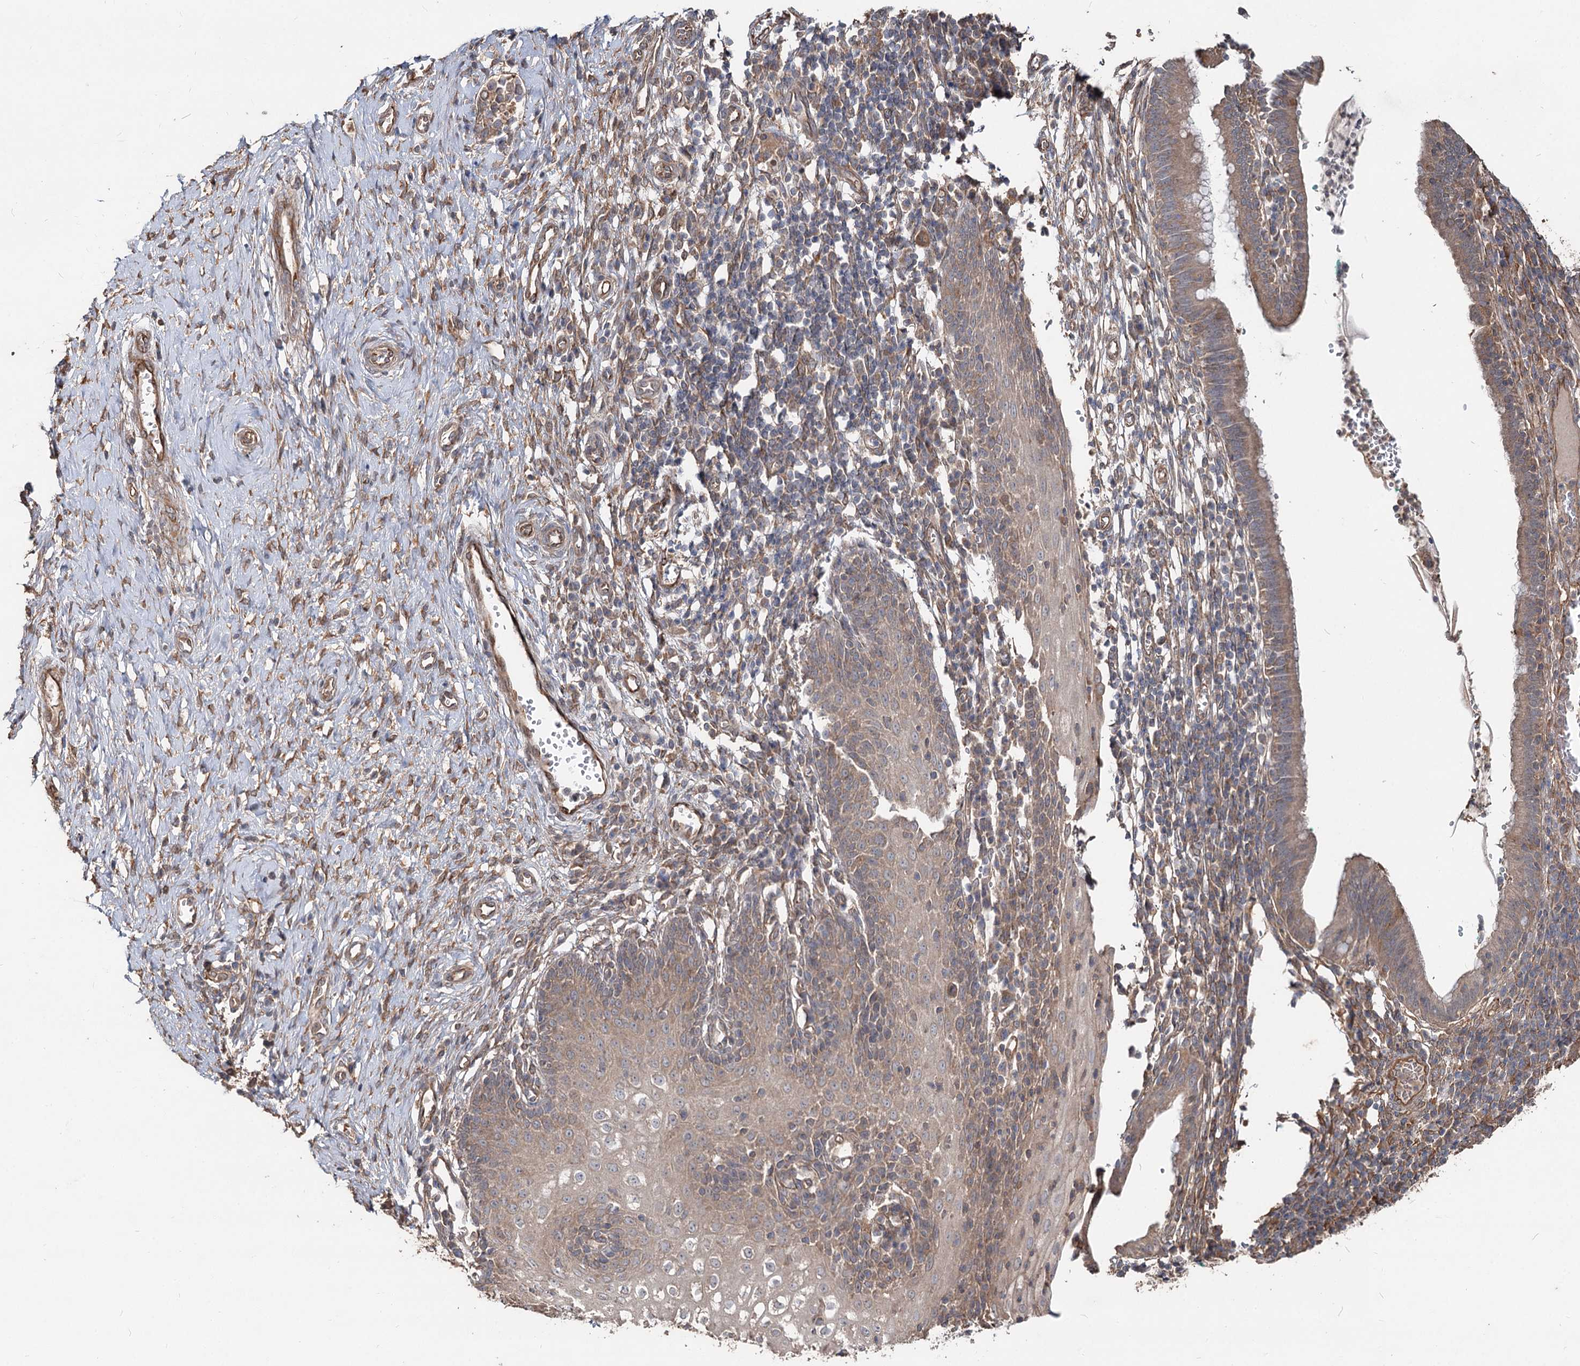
{"staining": {"intensity": "moderate", "quantity": "<25%", "location": "cytoplasmic/membranous"}, "tissue": "cervix", "cell_type": "Glandular cells", "image_type": "normal", "snomed": [{"axis": "morphology", "description": "Normal tissue, NOS"}, {"axis": "morphology", "description": "Adenocarcinoma, NOS"}, {"axis": "topography", "description": "Cervix"}], "caption": "IHC (DAB) staining of benign cervix displays moderate cytoplasmic/membranous protein expression in approximately <25% of glandular cells.", "gene": "SPART", "patient": {"sex": "female", "age": 29}}